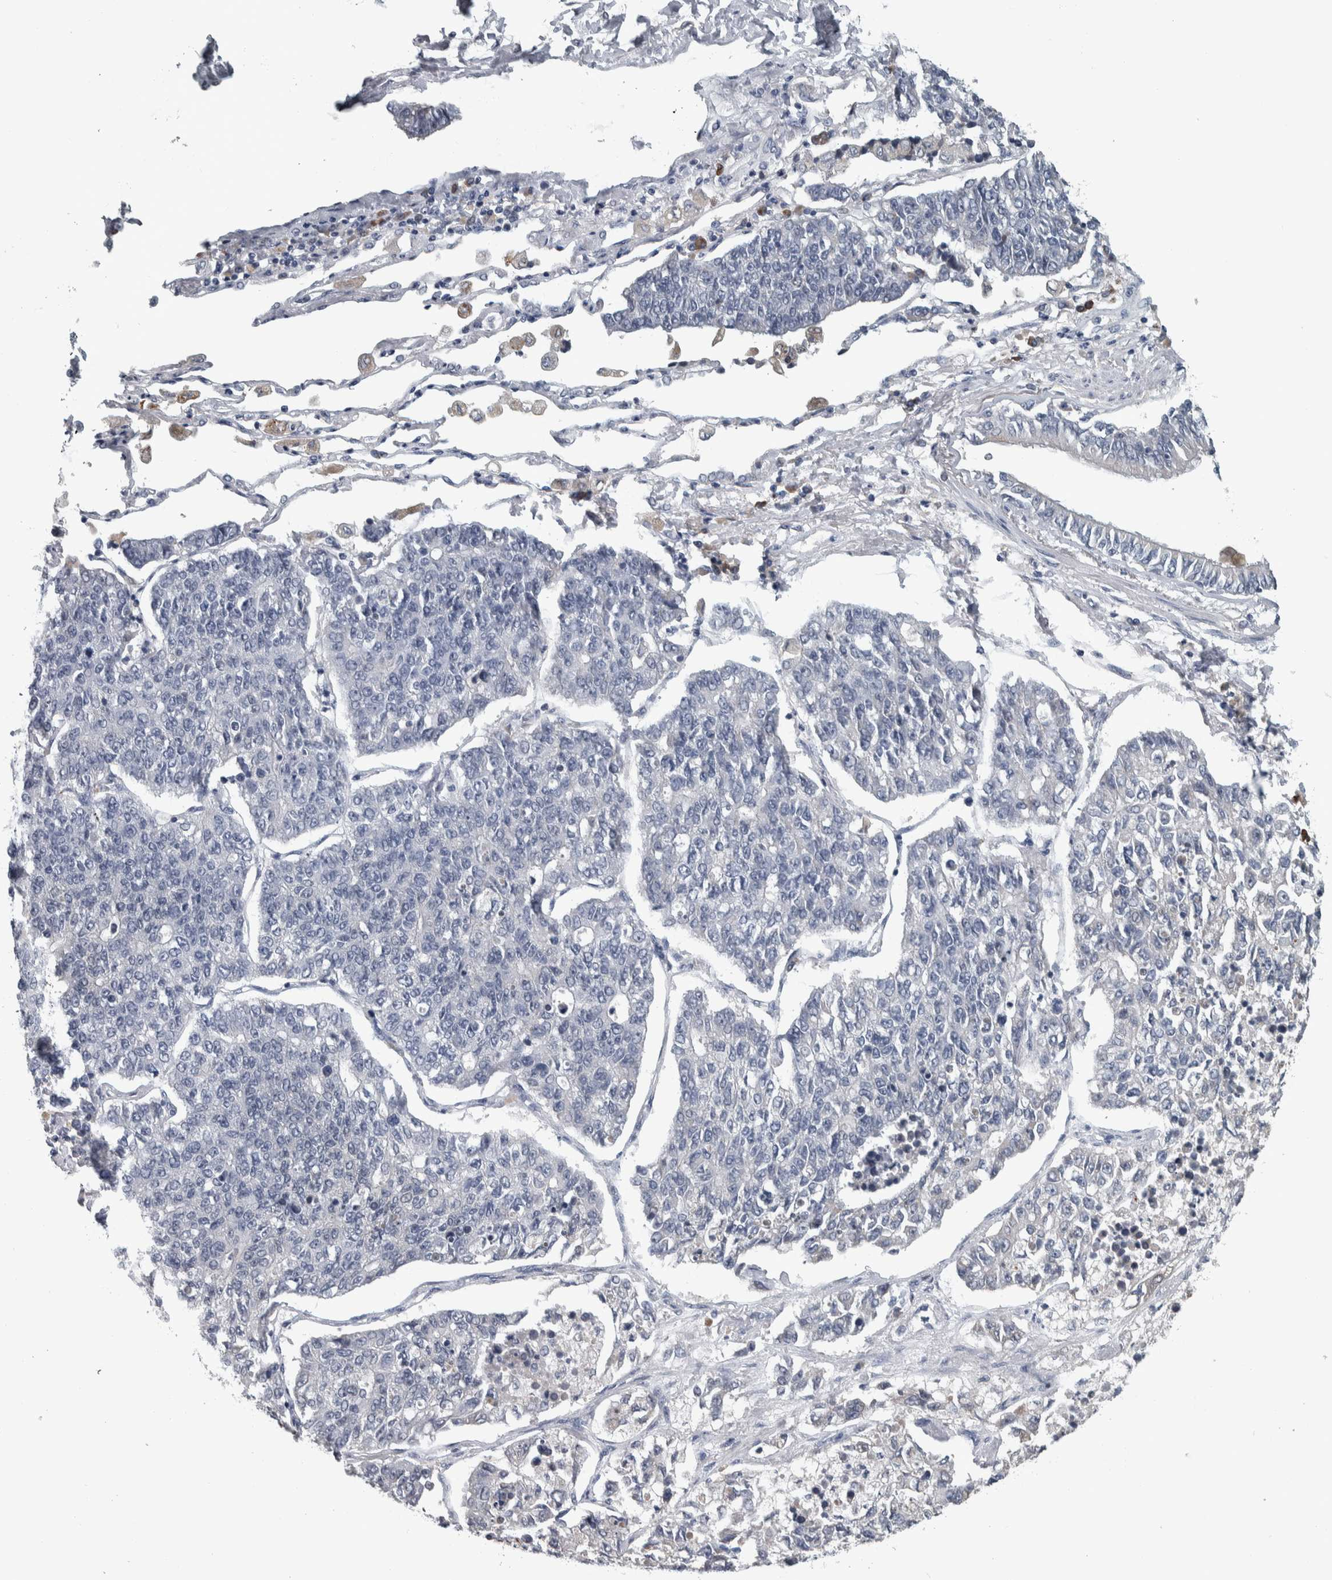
{"staining": {"intensity": "negative", "quantity": "none", "location": "none"}, "tissue": "lung cancer", "cell_type": "Tumor cells", "image_type": "cancer", "snomed": [{"axis": "morphology", "description": "Adenocarcinoma, NOS"}, {"axis": "topography", "description": "Lung"}], "caption": "A photomicrograph of lung cancer stained for a protein shows no brown staining in tumor cells.", "gene": "CAVIN4", "patient": {"sex": "male", "age": 49}}